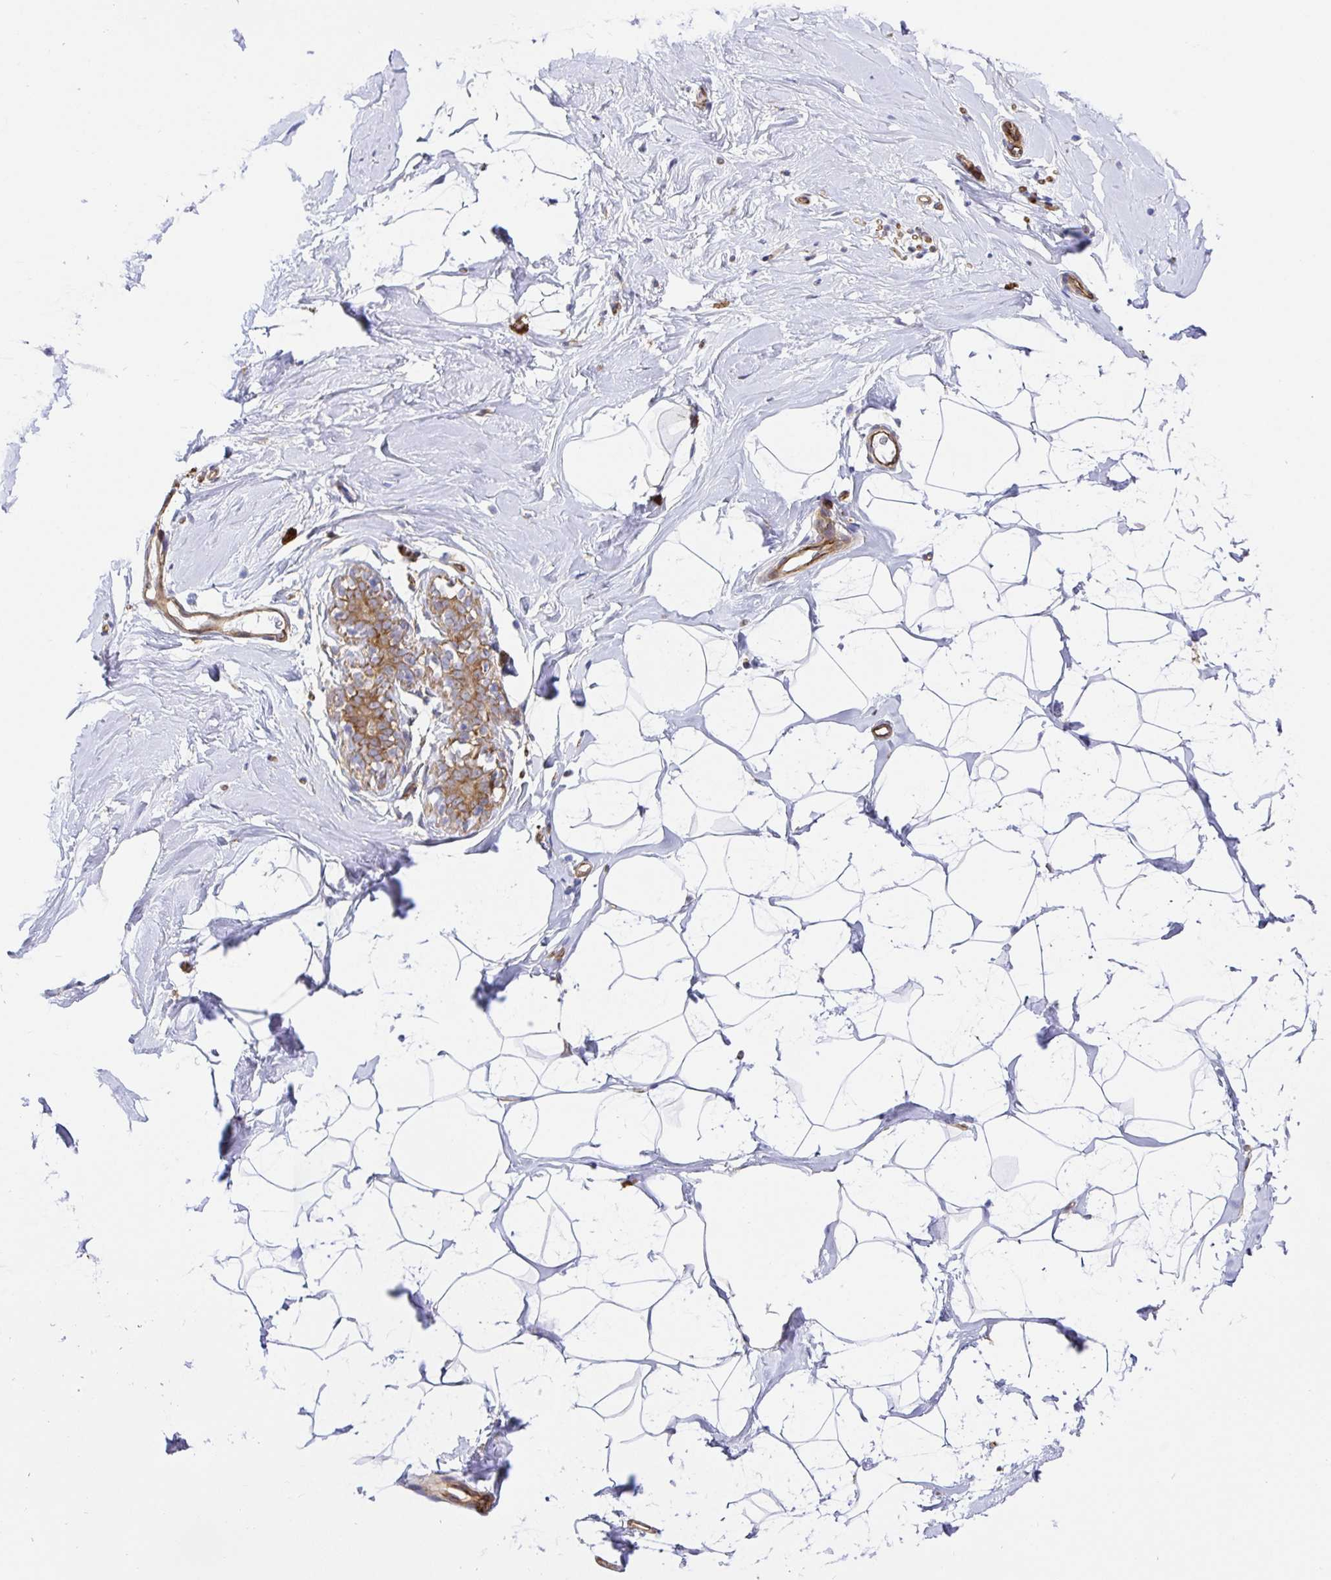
{"staining": {"intensity": "negative", "quantity": "none", "location": "none"}, "tissue": "breast", "cell_type": "Adipocytes", "image_type": "normal", "snomed": [{"axis": "morphology", "description": "Normal tissue, NOS"}, {"axis": "topography", "description": "Breast"}], "caption": "This is a photomicrograph of immunohistochemistry staining of benign breast, which shows no positivity in adipocytes. (DAB (3,3'-diaminobenzidine) IHC visualized using brightfield microscopy, high magnification).", "gene": "DOCK1", "patient": {"sex": "female", "age": 32}}